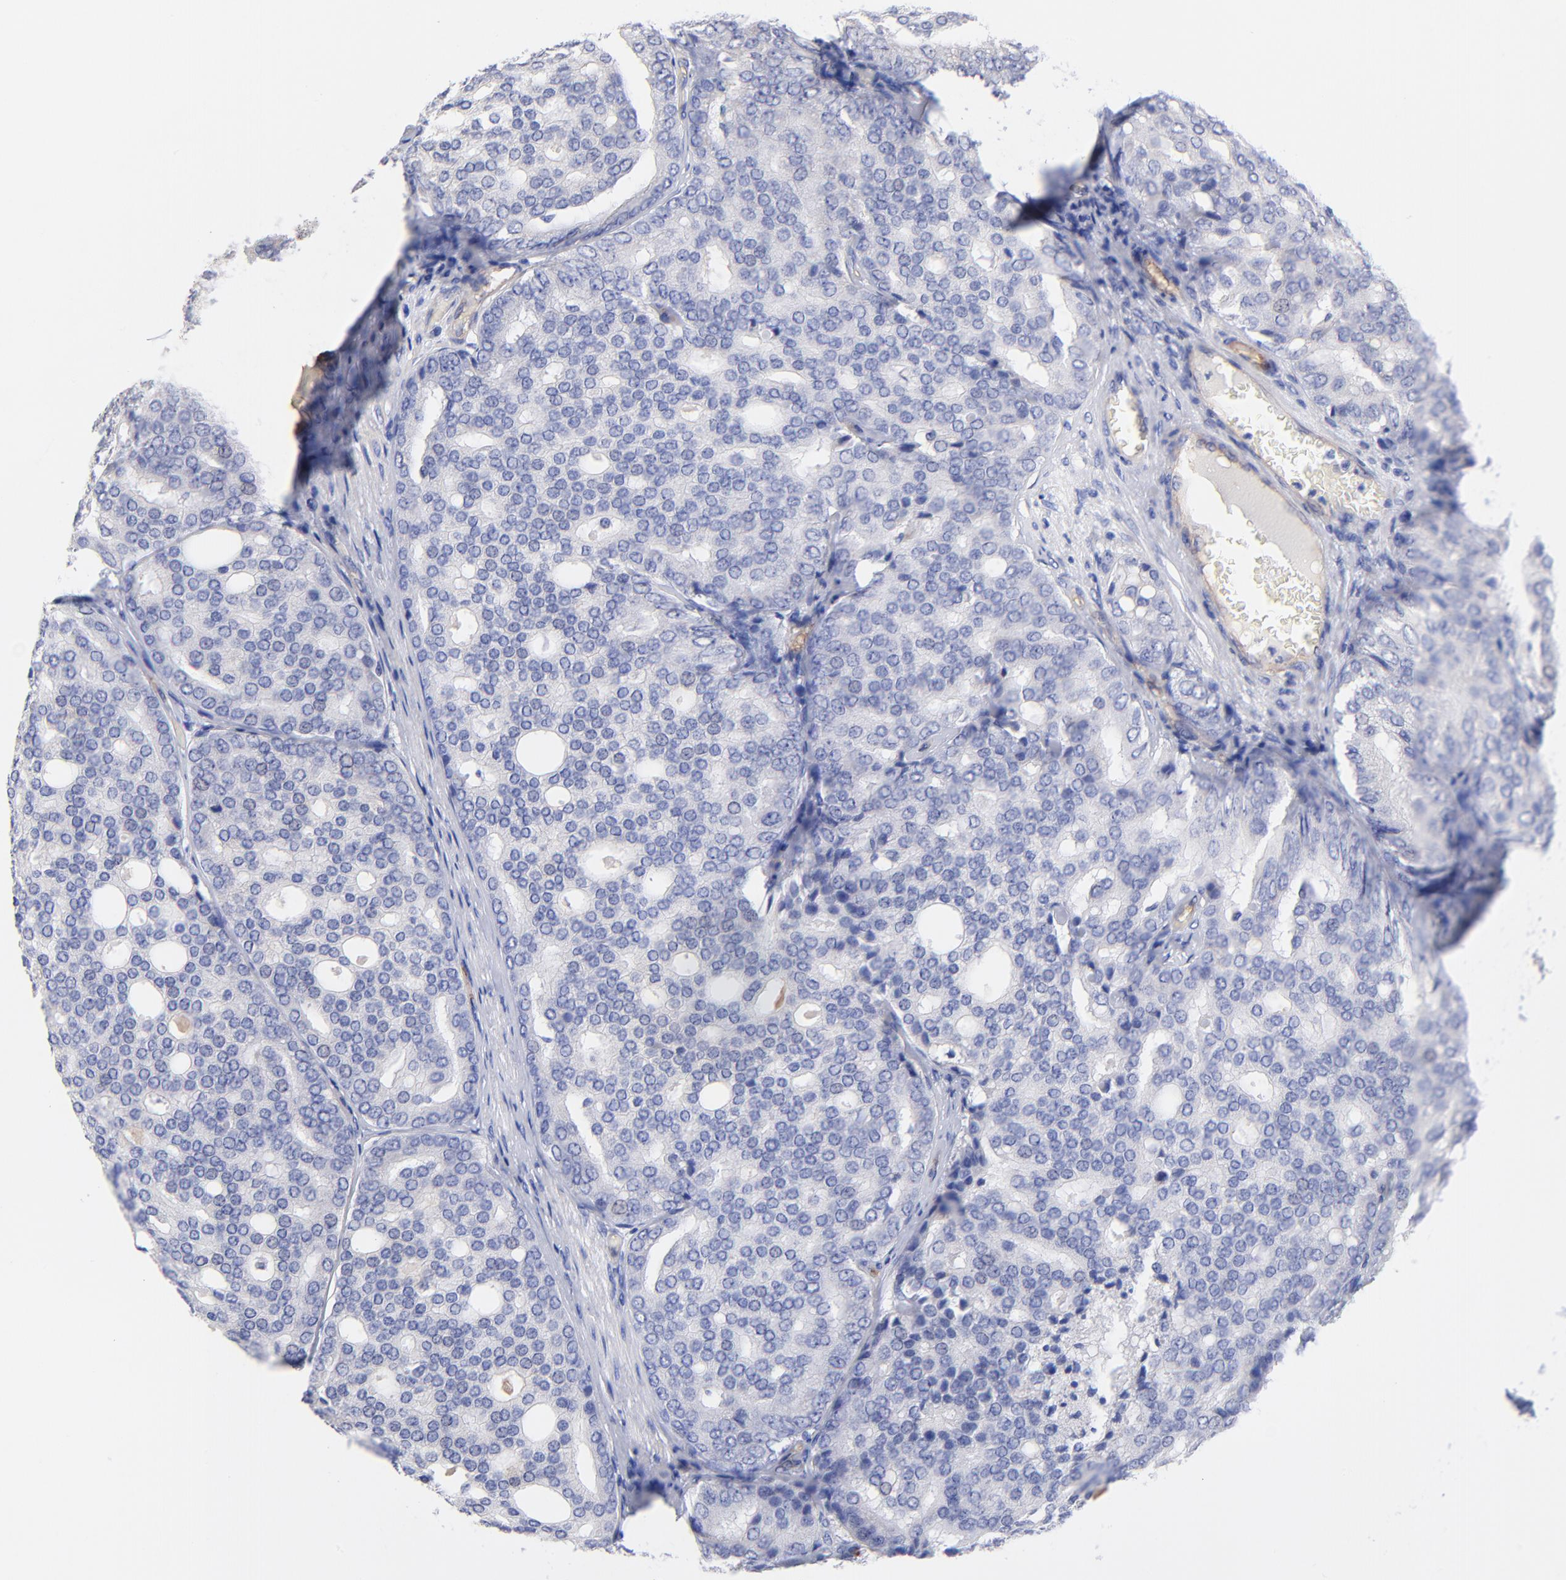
{"staining": {"intensity": "negative", "quantity": "none", "location": "none"}, "tissue": "prostate cancer", "cell_type": "Tumor cells", "image_type": "cancer", "snomed": [{"axis": "morphology", "description": "Adenocarcinoma, High grade"}, {"axis": "topography", "description": "Prostate"}], "caption": "Prostate cancer was stained to show a protein in brown. There is no significant positivity in tumor cells.", "gene": "SLC44A2", "patient": {"sex": "male", "age": 64}}